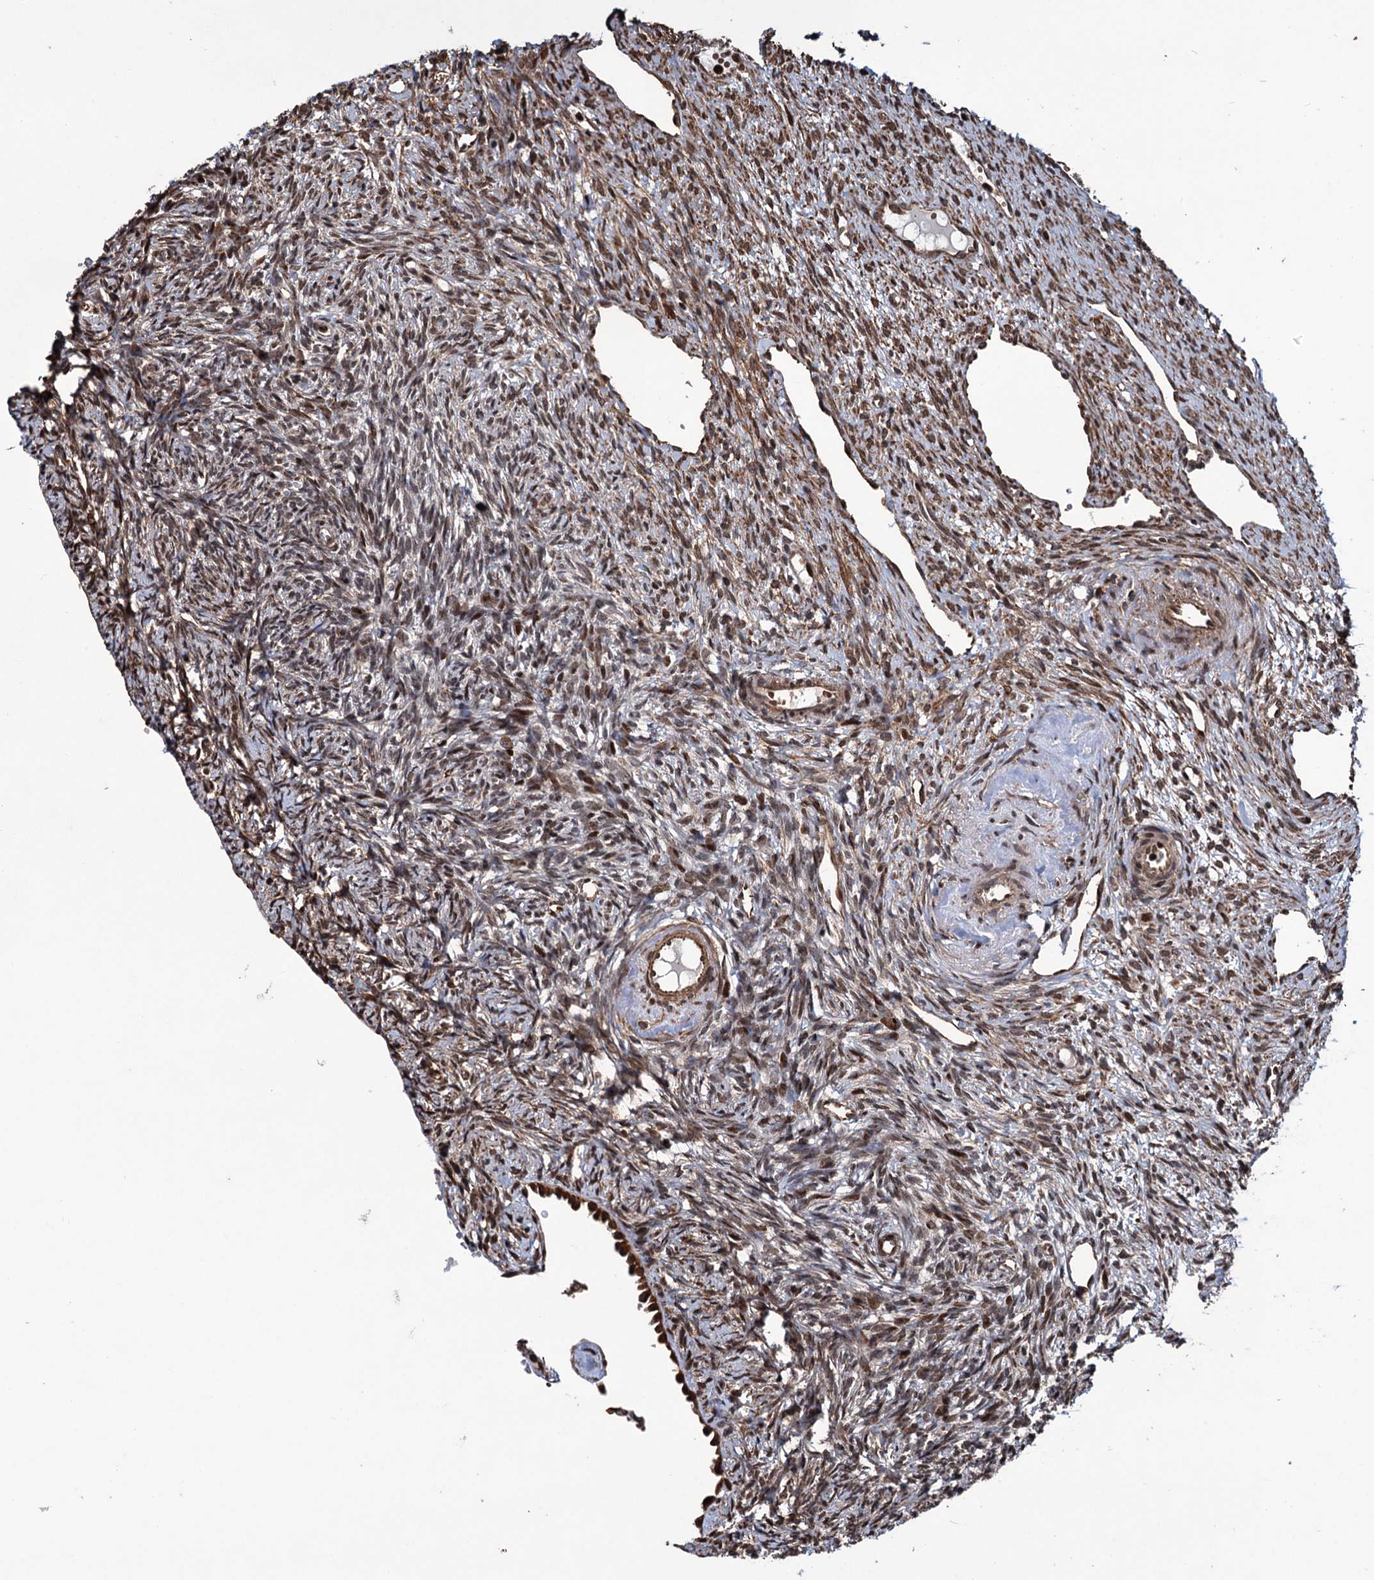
{"staining": {"intensity": "moderate", "quantity": ">75%", "location": "nuclear"}, "tissue": "ovary", "cell_type": "Ovarian stroma cells", "image_type": "normal", "snomed": [{"axis": "morphology", "description": "Normal tissue, NOS"}, {"axis": "topography", "description": "Ovary"}], "caption": "Immunohistochemistry (IHC) of unremarkable human ovary reveals medium levels of moderate nuclear expression in approximately >75% of ovarian stroma cells. Nuclei are stained in blue.", "gene": "EYA4", "patient": {"sex": "female", "age": 51}}